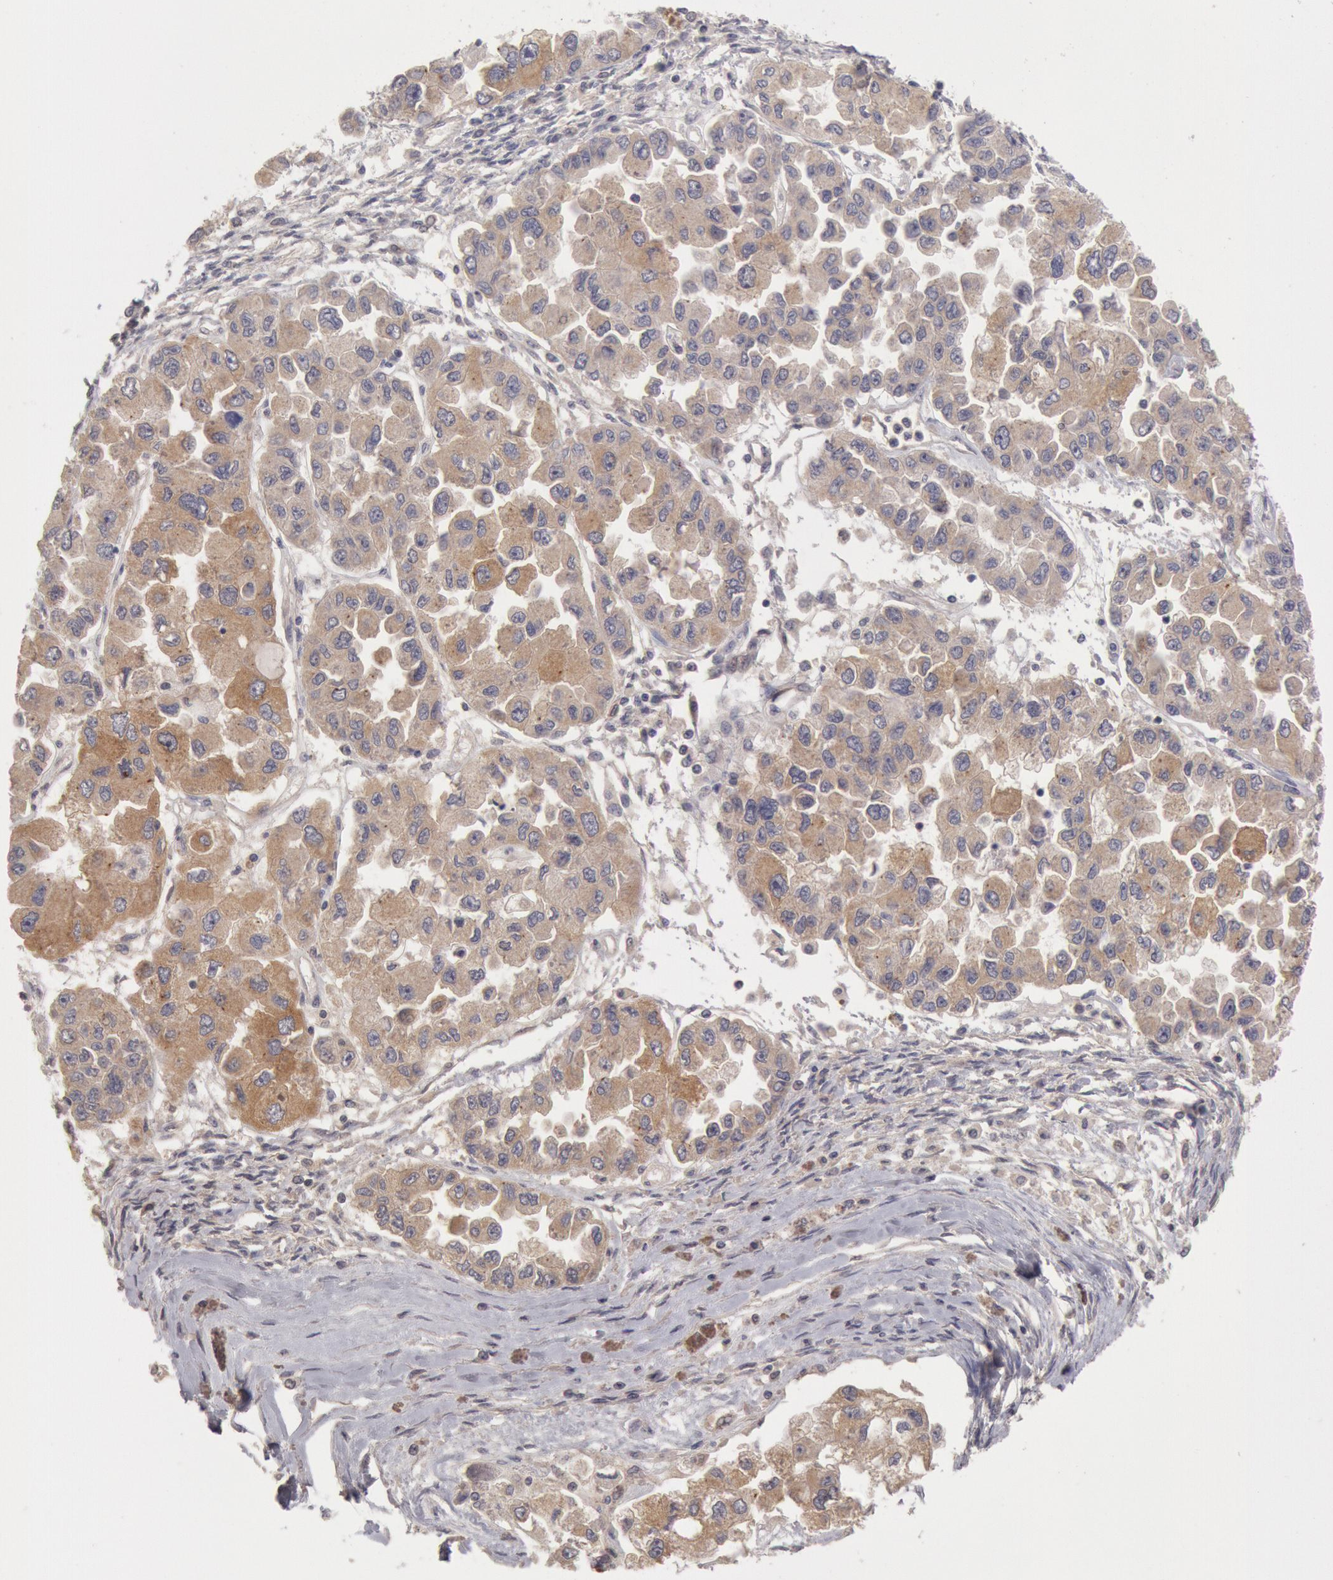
{"staining": {"intensity": "moderate", "quantity": ">75%", "location": "cytoplasmic/membranous"}, "tissue": "ovarian cancer", "cell_type": "Tumor cells", "image_type": "cancer", "snomed": [{"axis": "morphology", "description": "Cystadenocarcinoma, serous, NOS"}, {"axis": "topography", "description": "Ovary"}], "caption": "This image displays serous cystadenocarcinoma (ovarian) stained with immunohistochemistry (IHC) to label a protein in brown. The cytoplasmic/membranous of tumor cells show moderate positivity for the protein. Nuclei are counter-stained blue.", "gene": "ZFP36L1", "patient": {"sex": "female", "age": 84}}